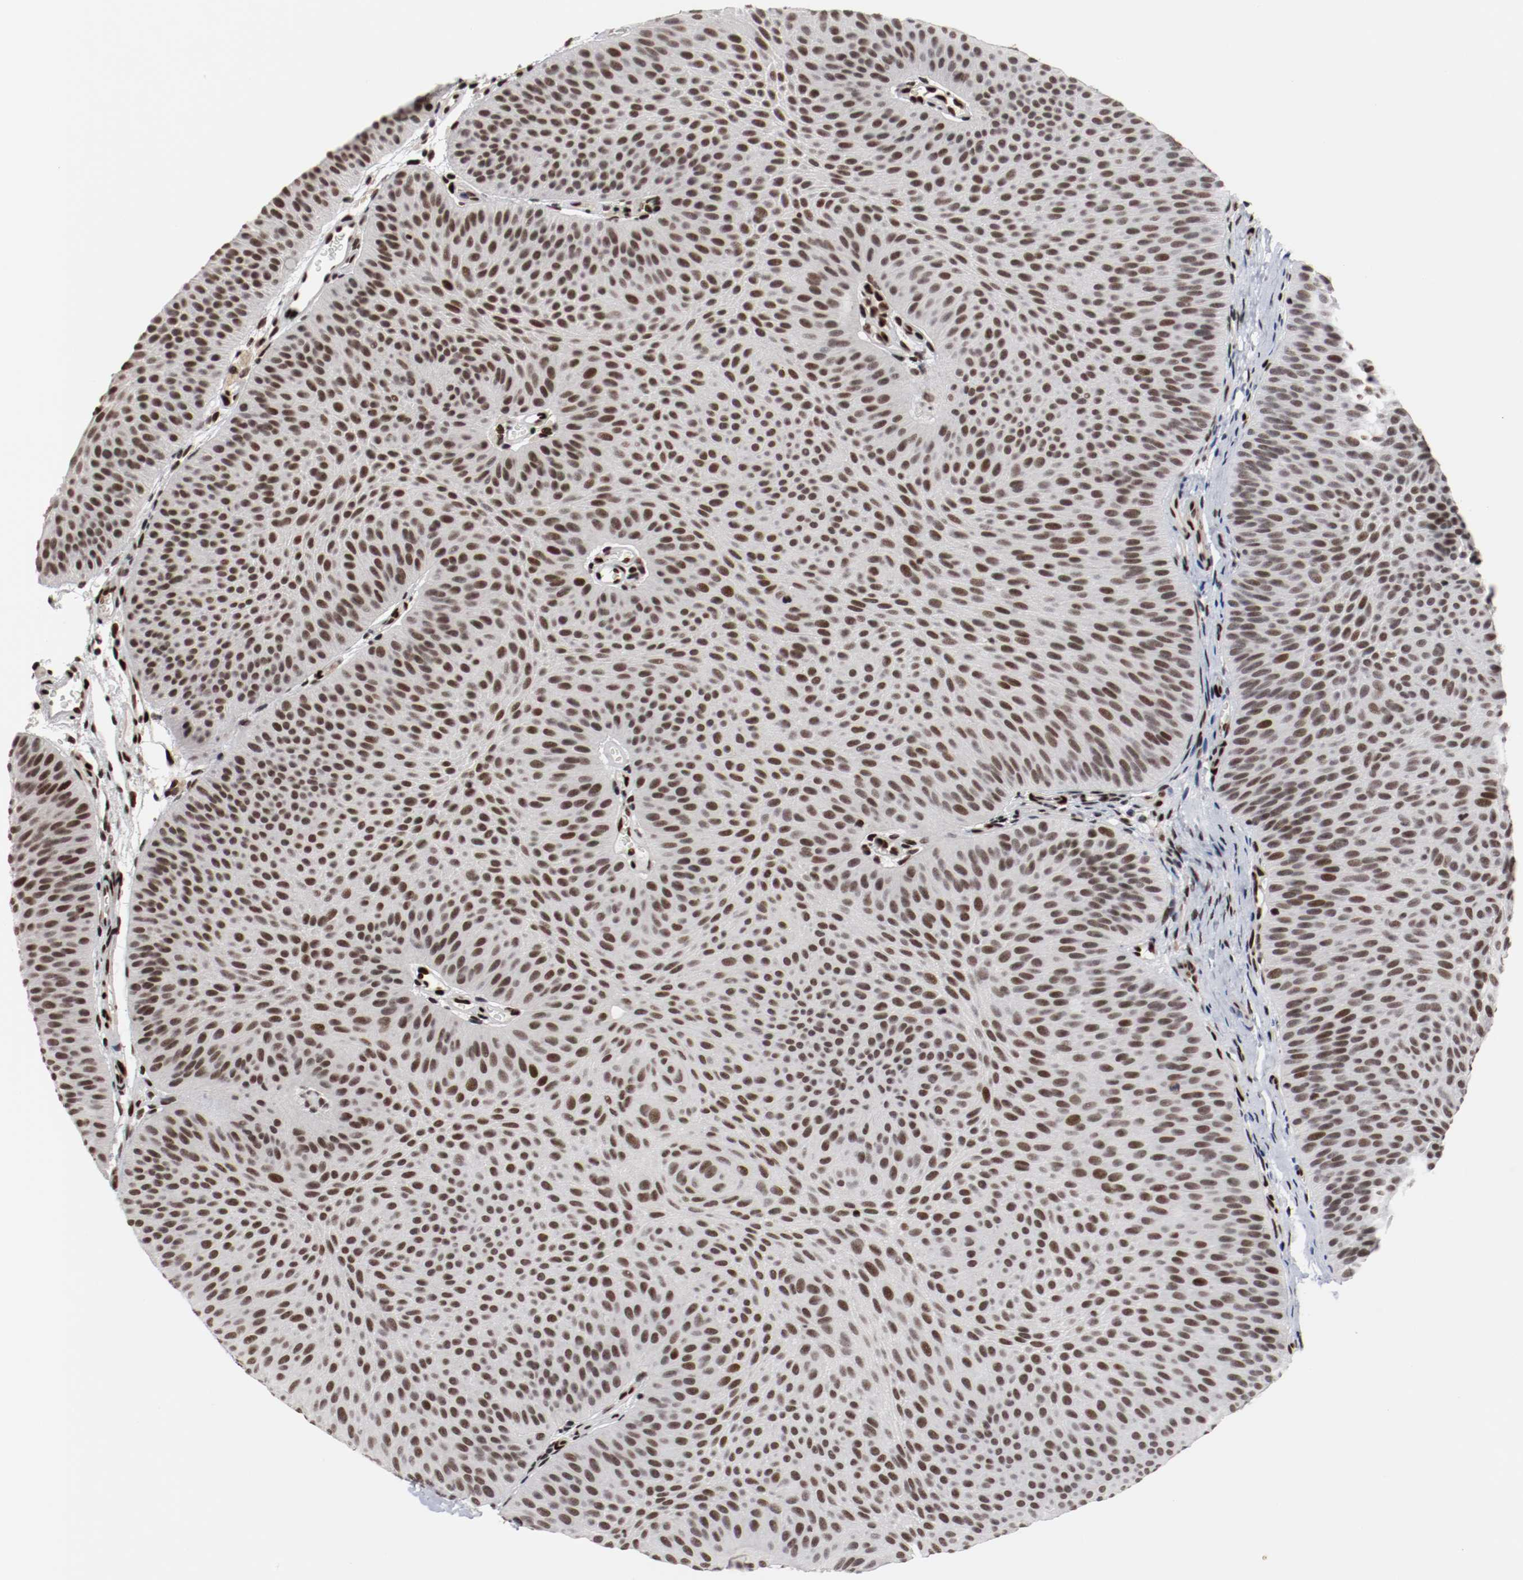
{"staining": {"intensity": "moderate", "quantity": ">75%", "location": "nuclear"}, "tissue": "urothelial cancer", "cell_type": "Tumor cells", "image_type": "cancer", "snomed": [{"axis": "morphology", "description": "Urothelial carcinoma, Low grade"}, {"axis": "topography", "description": "Urinary bladder"}], "caption": "Tumor cells exhibit moderate nuclear staining in about >75% of cells in urothelial cancer.", "gene": "MEF2D", "patient": {"sex": "female", "age": 60}}